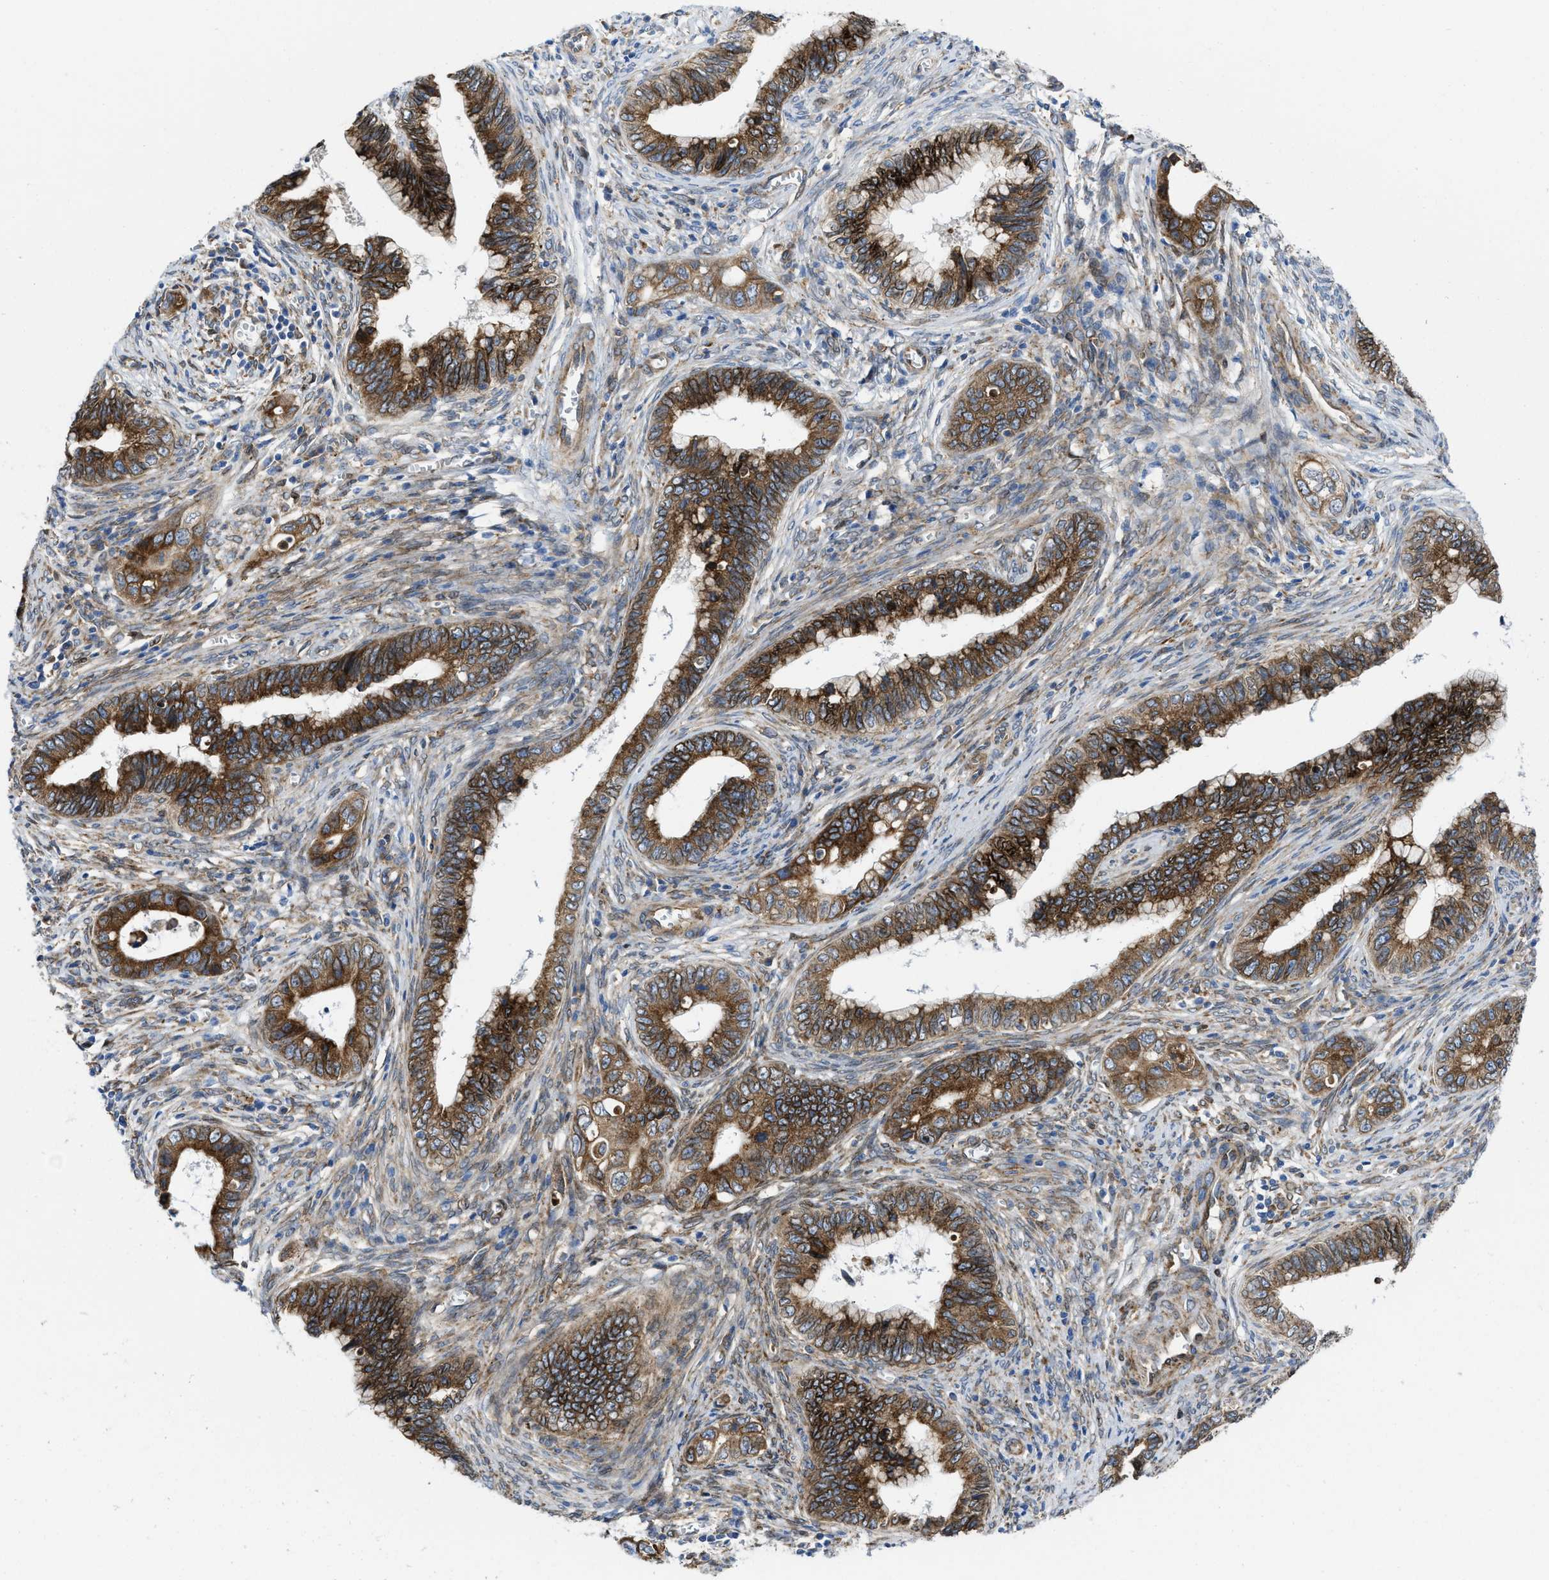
{"staining": {"intensity": "strong", "quantity": ">75%", "location": "cytoplasmic/membranous"}, "tissue": "cervical cancer", "cell_type": "Tumor cells", "image_type": "cancer", "snomed": [{"axis": "morphology", "description": "Adenocarcinoma, NOS"}, {"axis": "topography", "description": "Cervix"}], "caption": "Immunohistochemistry of cervical cancer (adenocarcinoma) demonstrates high levels of strong cytoplasmic/membranous staining in about >75% of tumor cells. The protein of interest is stained brown, and the nuclei are stained in blue (DAB (3,3'-diaminobenzidine) IHC with brightfield microscopy, high magnification).", "gene": "ERLIN2", "patient": {"sex": "female", "age": 44}}